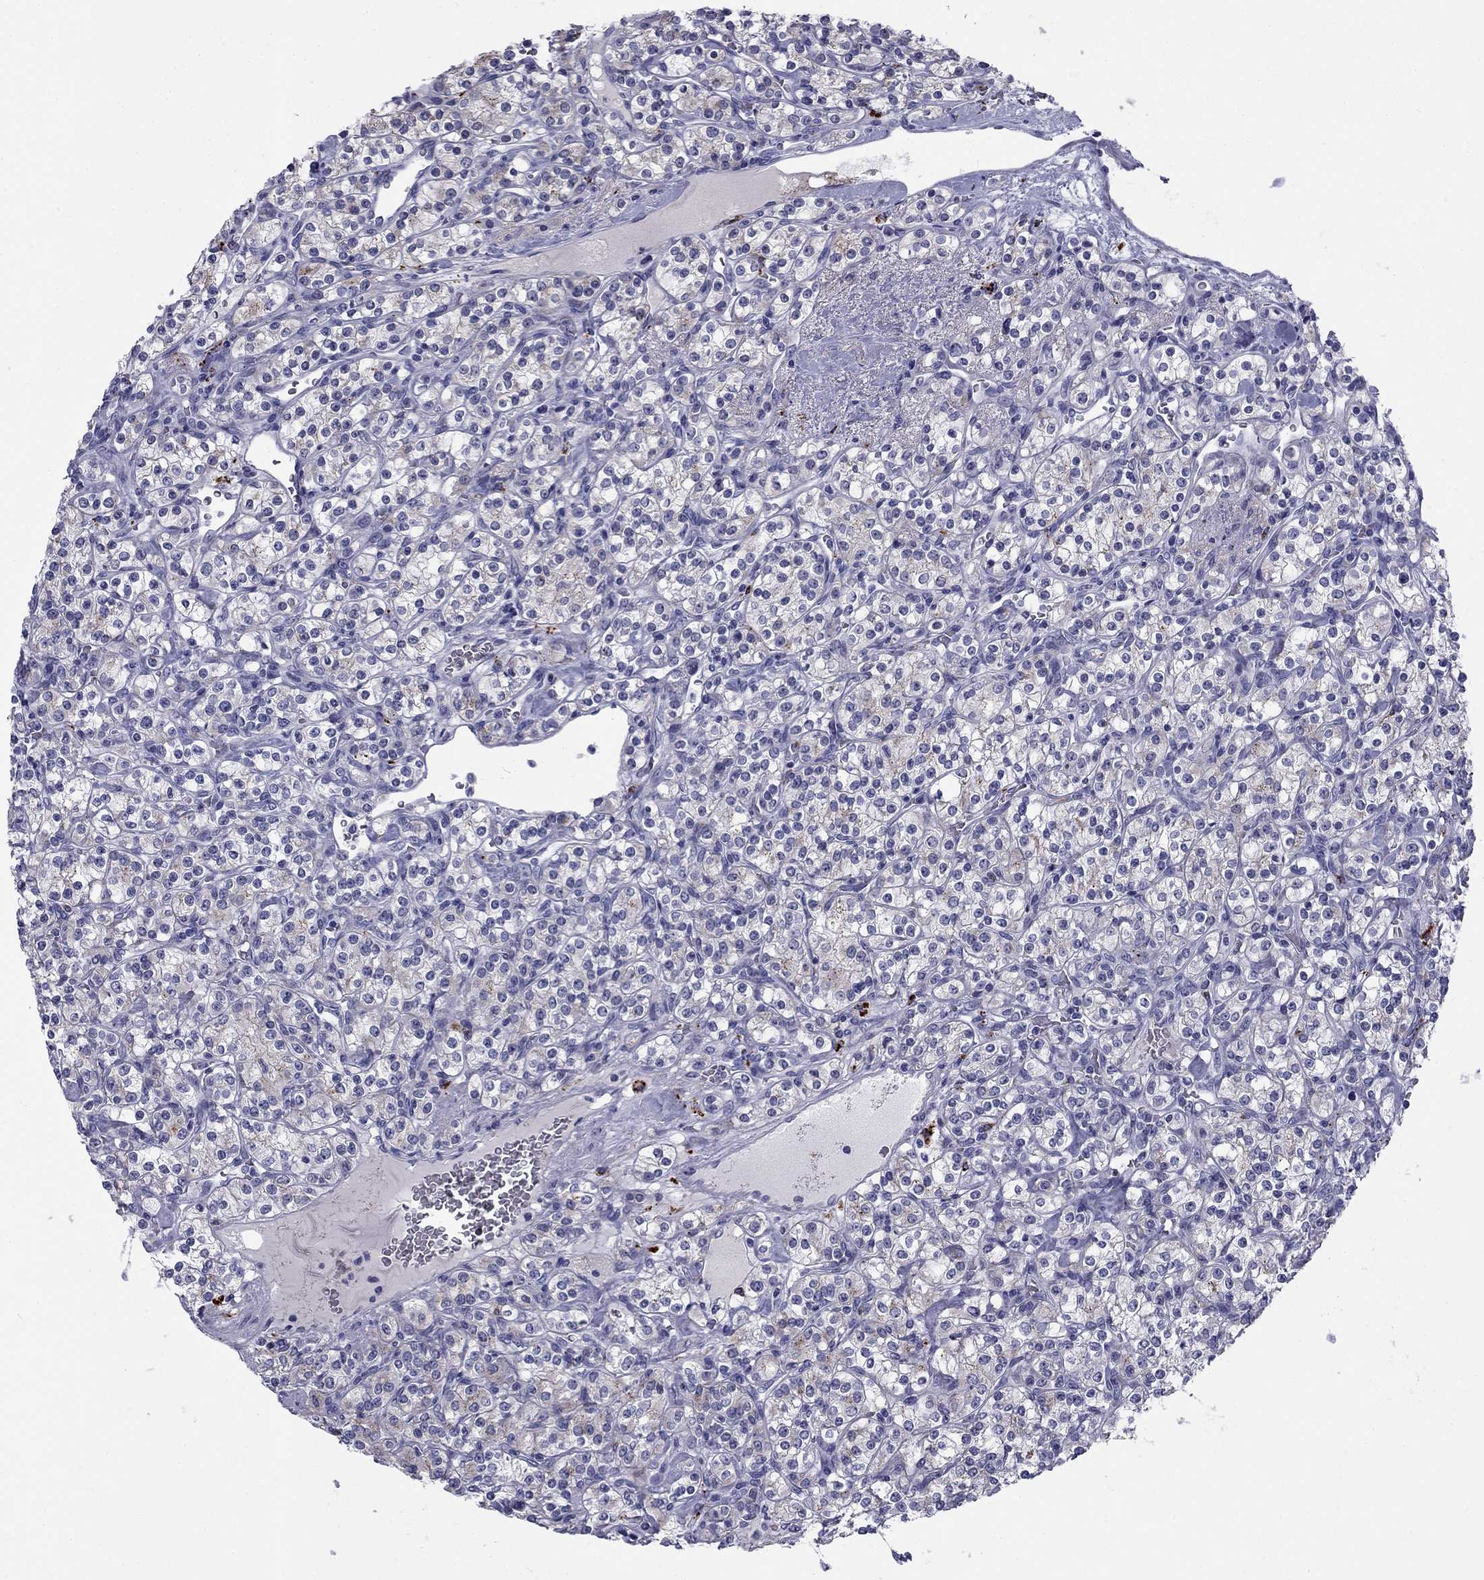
{"staining": {"intensity": "weak", "quantity": "25%-75%", "location": "cytoplasmic/membranous"}, "tissue": "renal cancer", "cell_type": "Tumor cells", "image_type": "cancer", "snomed": [{"axis": "morphology", "description": "Adenocarcinoma, NOS"}, {"axis": "topography", "description": "Kidney"}], "caption": "DAB immunohistochemical staining of renal cancer (adenocarcinoma) exhibits weak cytoplasmic/membranous protein positivity in about 25%-75% of tumor cells.", "gene": "CLPSL2", "patient": {"sex": "male", "age": 77}}